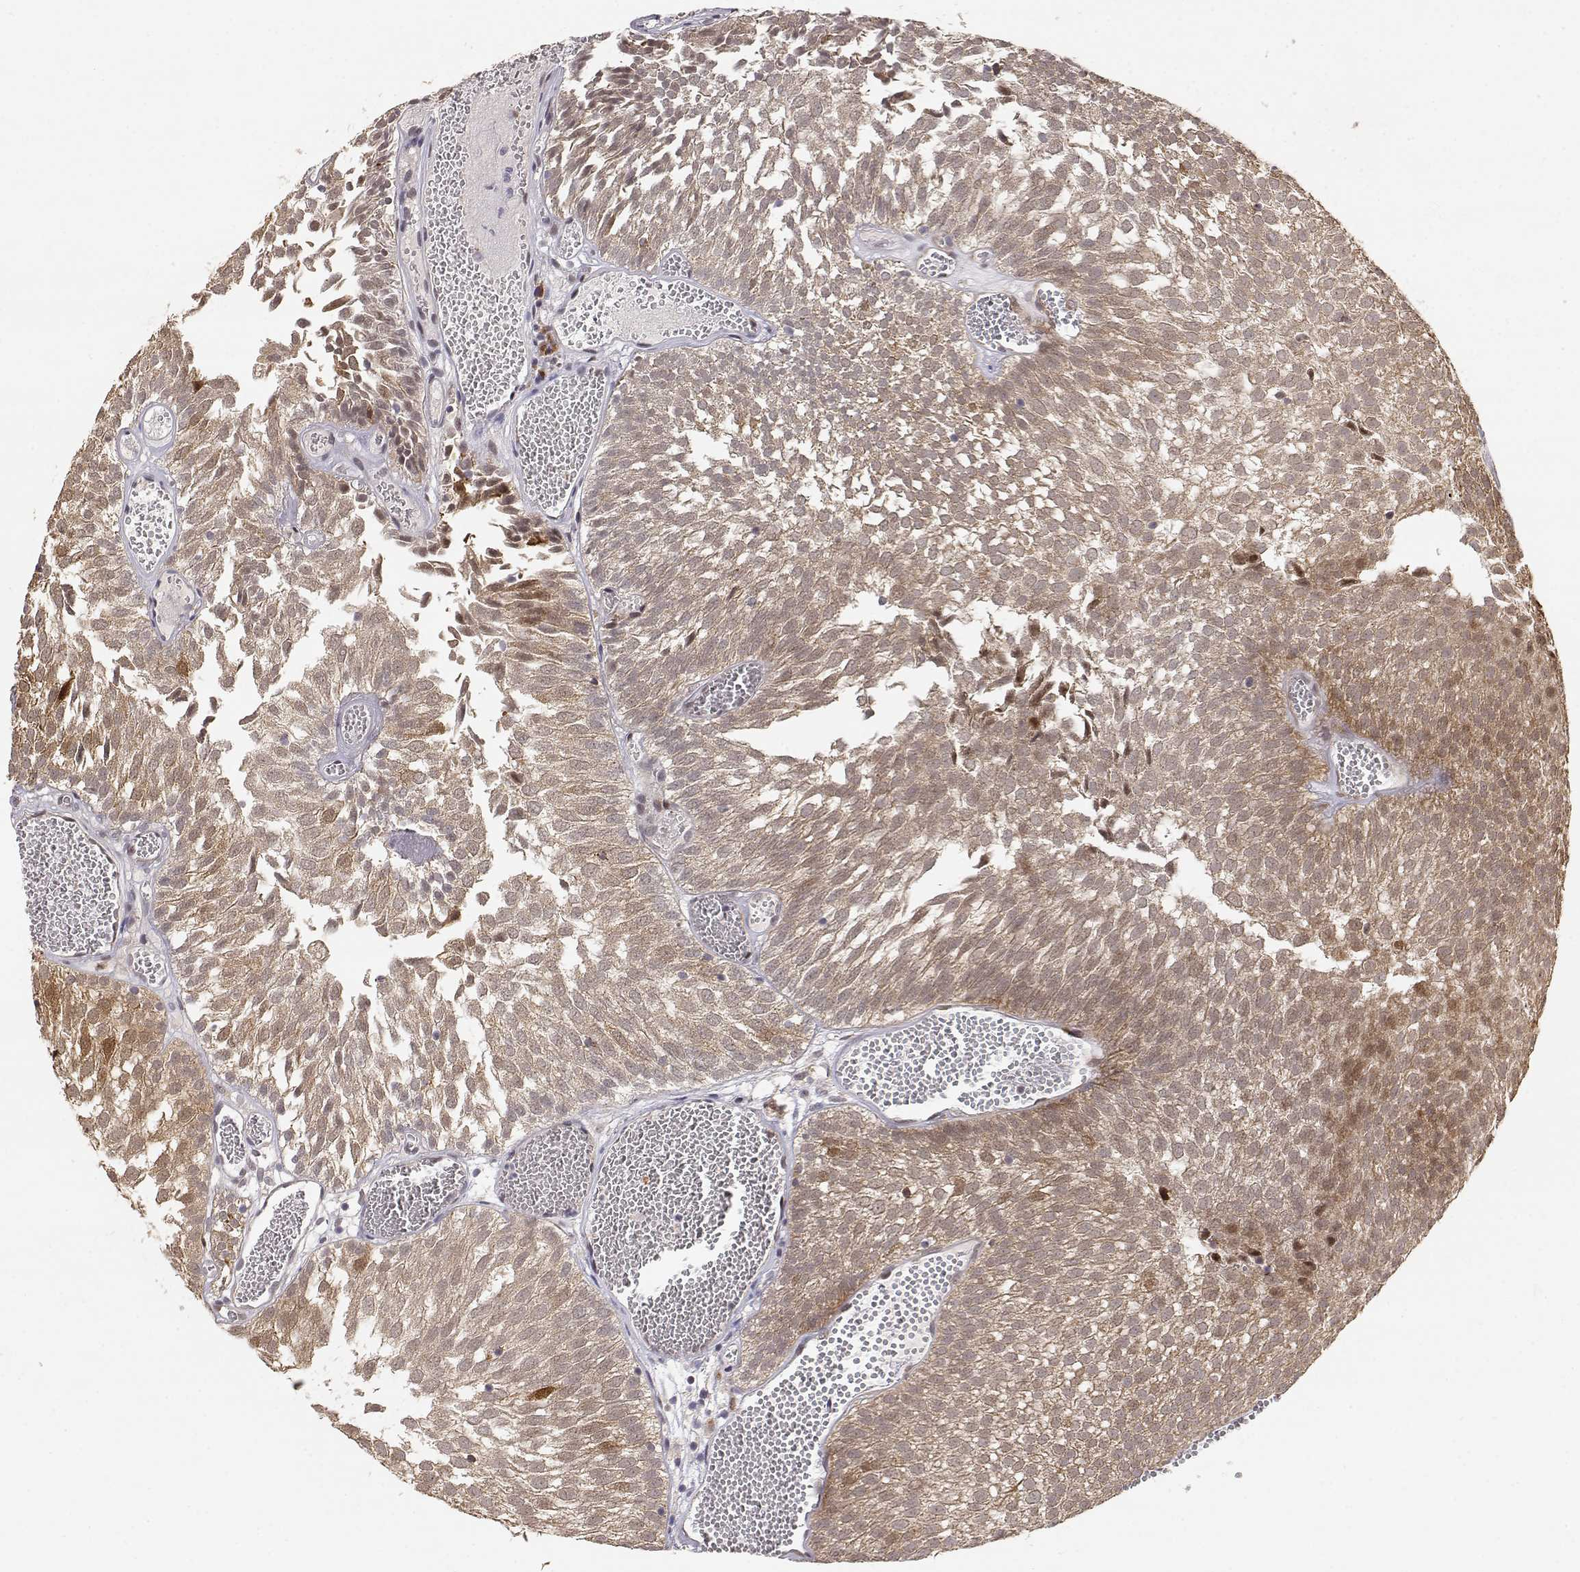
{"staining": {"intensity": "moderate", "quantity": "25%-75%", "location": "cytoplasmic/membranous"}, "tissue": "urothelial cancer", "cell_type": "Tumor cells", "image_type": "cancer", "snomed": [{"axis": "morphology", "description": "Urothelial carcinoma, Low grade"}, {"axis": "topography", "description": "Urinary bladder"}], "caption": "Protein expression analysis of human urothelial cancer reveals moderate cytoplasmic/membranous staining in approximately 25%-75% of tumor cells.", "gene": "BRCA1", "patient": {"sex": "male", "age": 52}}